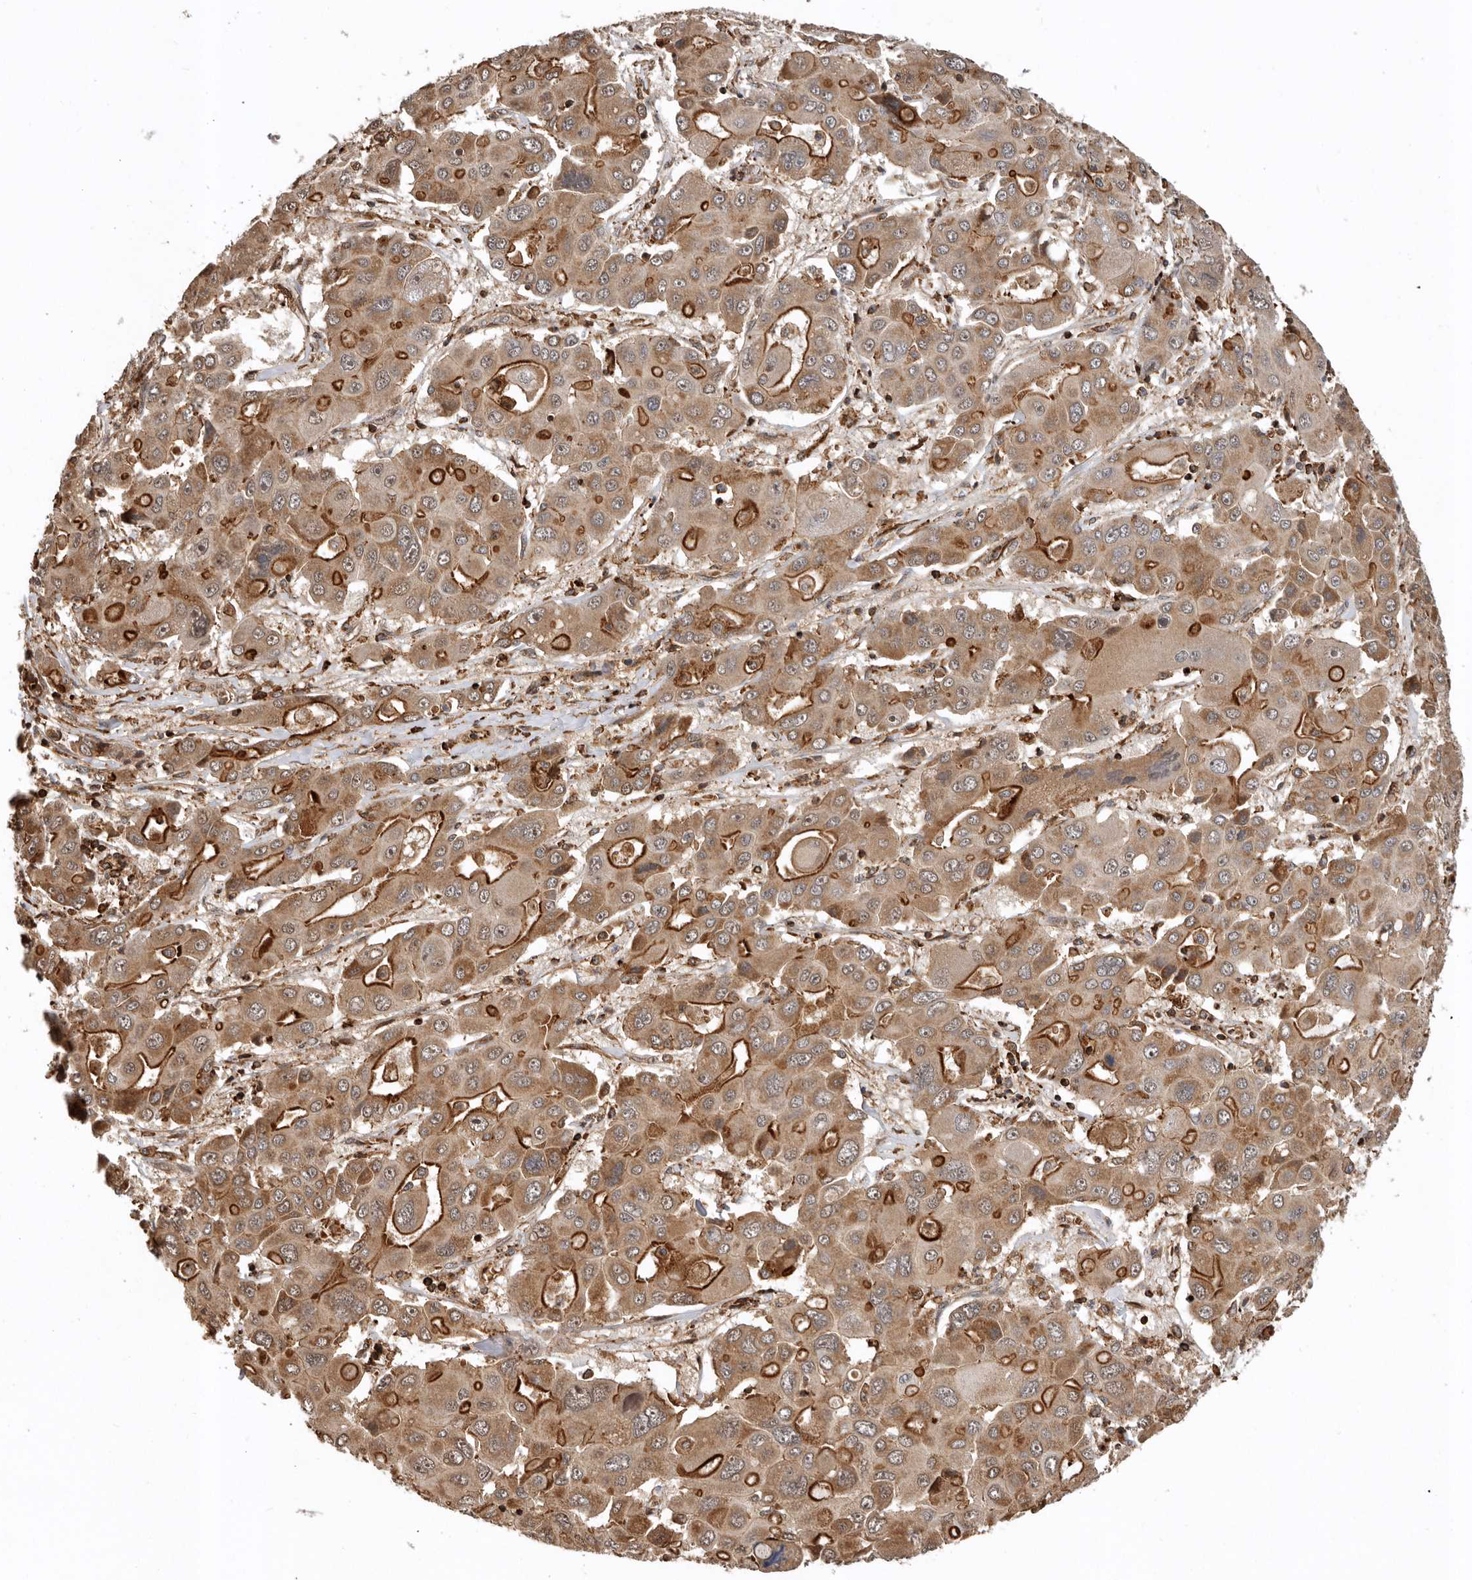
{"staining": {"intensity": "strong", "quantity": ">75%", "location": "cytoplasmic/membranous"}, "tissue": "liver cancer", "cell_type": "Tumor cells", "image_type": "cancer", "snomed": [{"axis": "morphology", "description": "Cholangiocarcinoma"}, {"axis": "topography", "description": "Liver"}], "caption": "A brown stain highlights strong cytoplasmic/membranous positivity of a protein in liver cancer tumor cells.", "gene": "RNF157", "patient": {"sex": "male", "age": 67}}